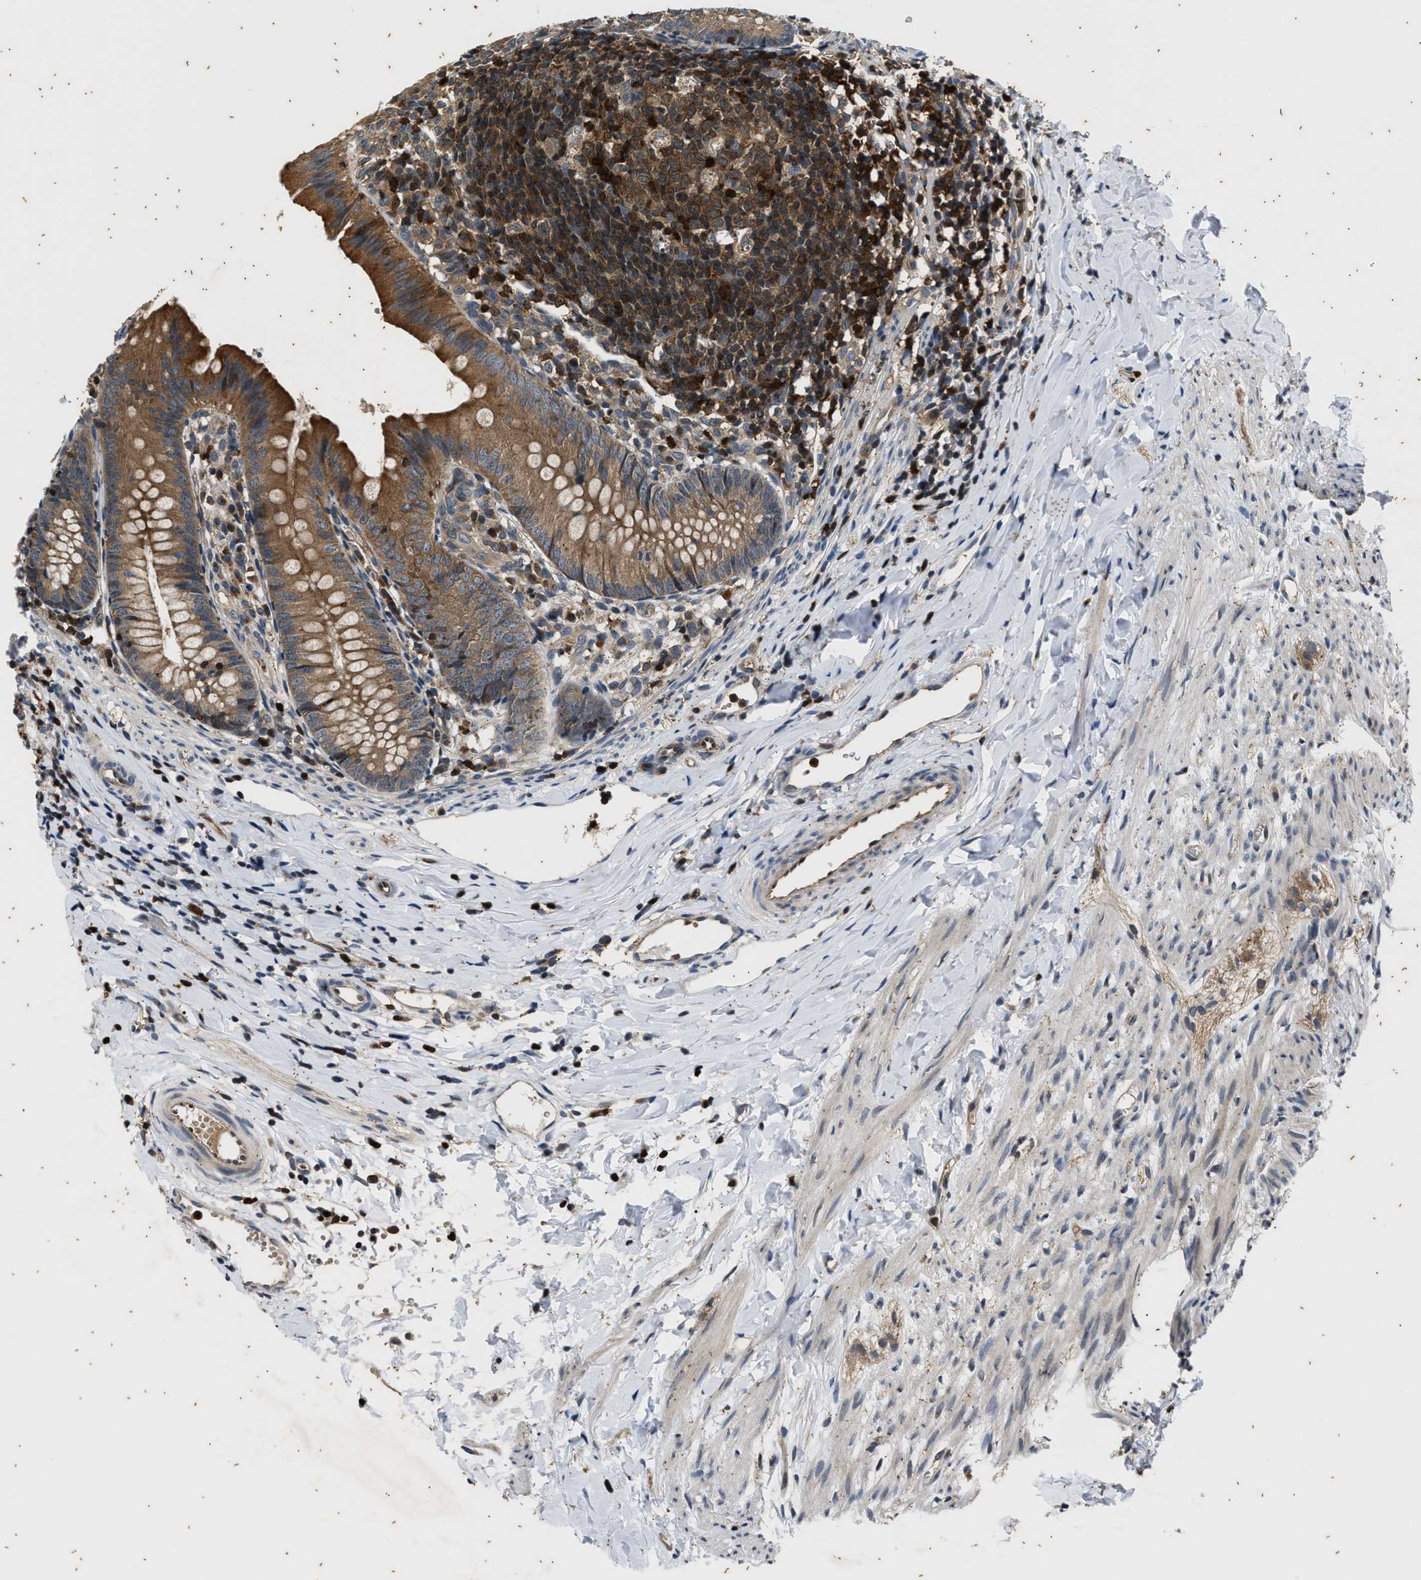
{"staining": {"intensity": "moderate", "quantity": ">75%", "location": "cytoplasmic/membranous"}, "tissue": "appendix", "cell_type": "Glandular cells", "image_type": "normal", "snomed": [{"axis": "morphology", "description": "Normal tissue, NOS"}, {"axis": "topography", "description": "Appendix"}], "caption": "The immunohistochemical stain highlights moderate cytoplasmic/membranous expression in glandular cells of normal appendix. (Brightfield microscopy of DAB IHC at high magnification).", "gene": "PTPN7", "patient": {"sex": "male", "age": 1}}